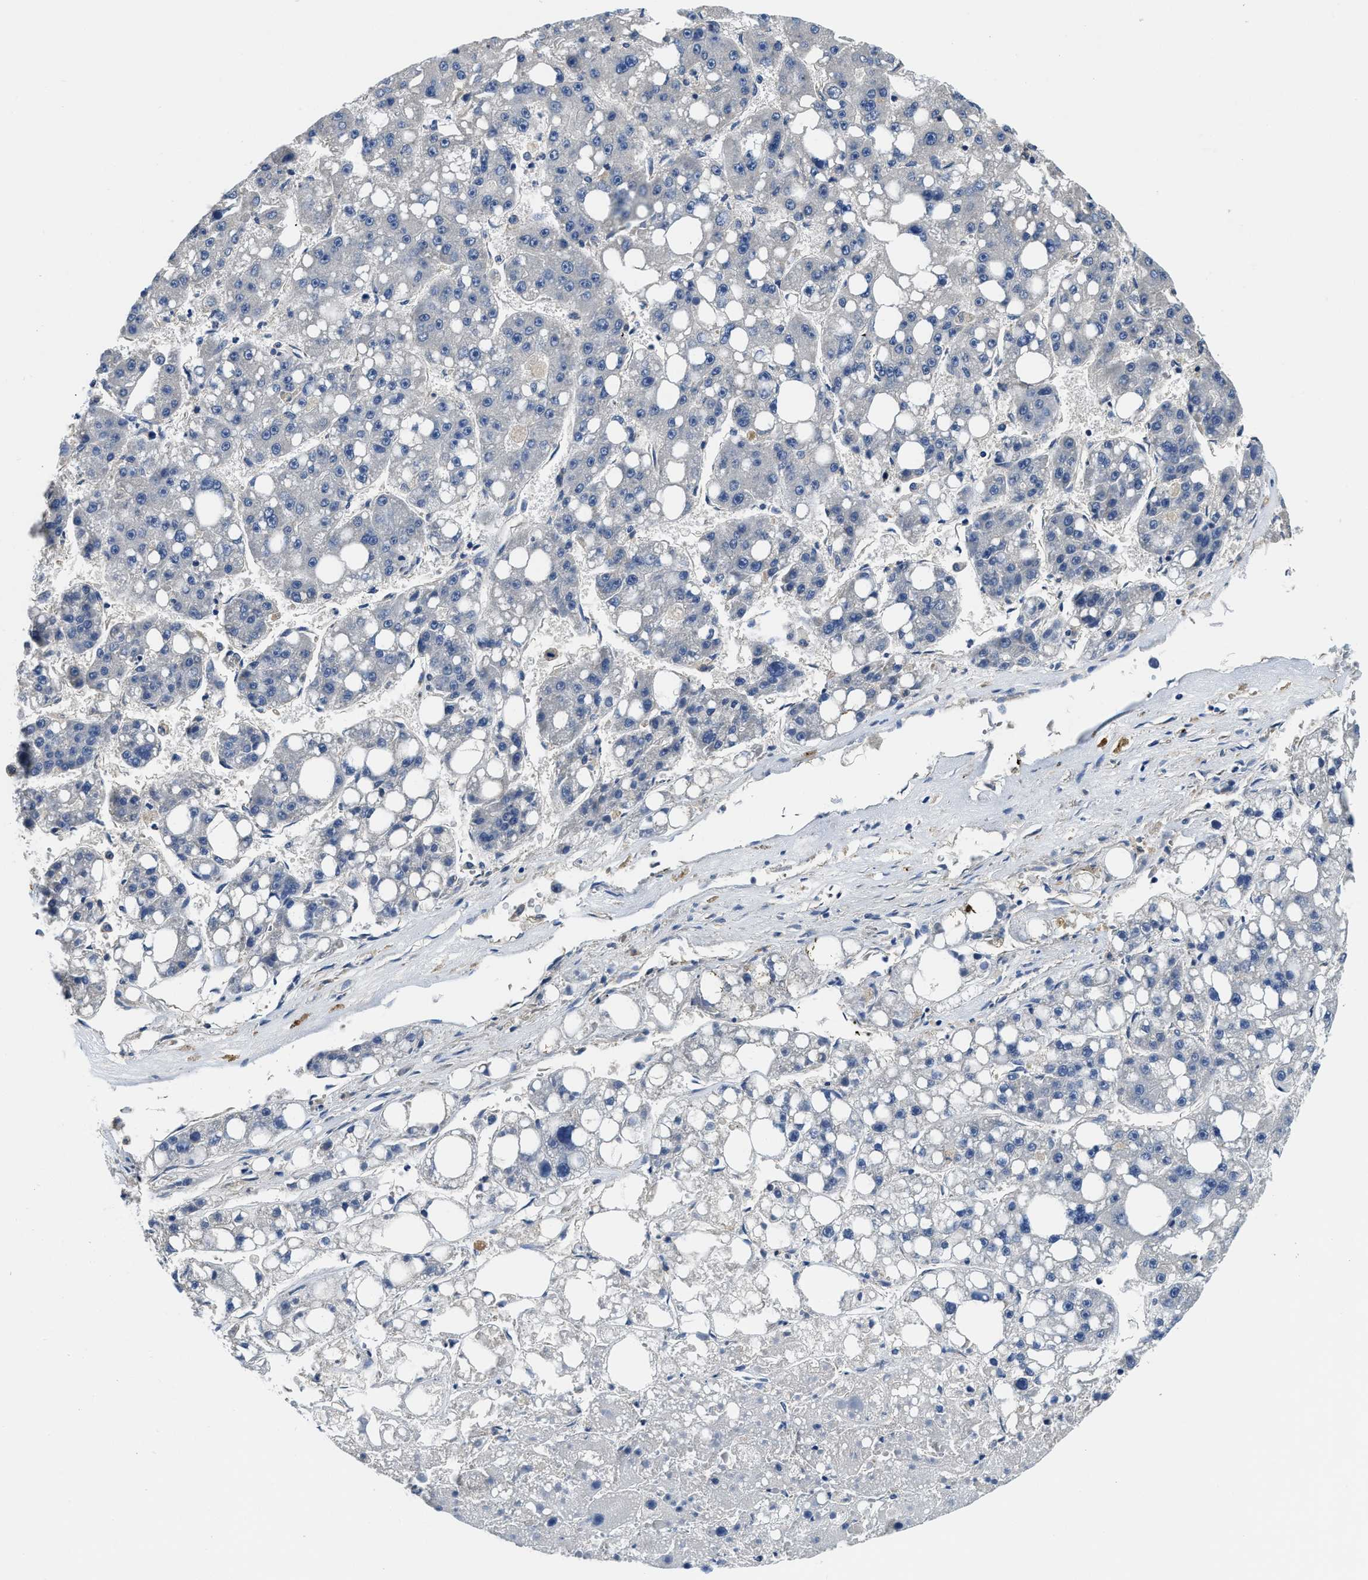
{"staining": {"intensity": "negative", "quantity": "none", "location": "none"}, "tissue": "liver cancer", "cell_type": "Tumor cells", "image_type": "cancer", "snomed": [{"axis": "morphology", "description": "Carcinoma, Hepatocellular, NOS"}, {"axis": "topography", "description": "Liver"}], "caption": "Tumor cells are negative for protein expression in human liver cancer.", "gene": "STAT2", "patient": {"sex": "female", "age": 61}}